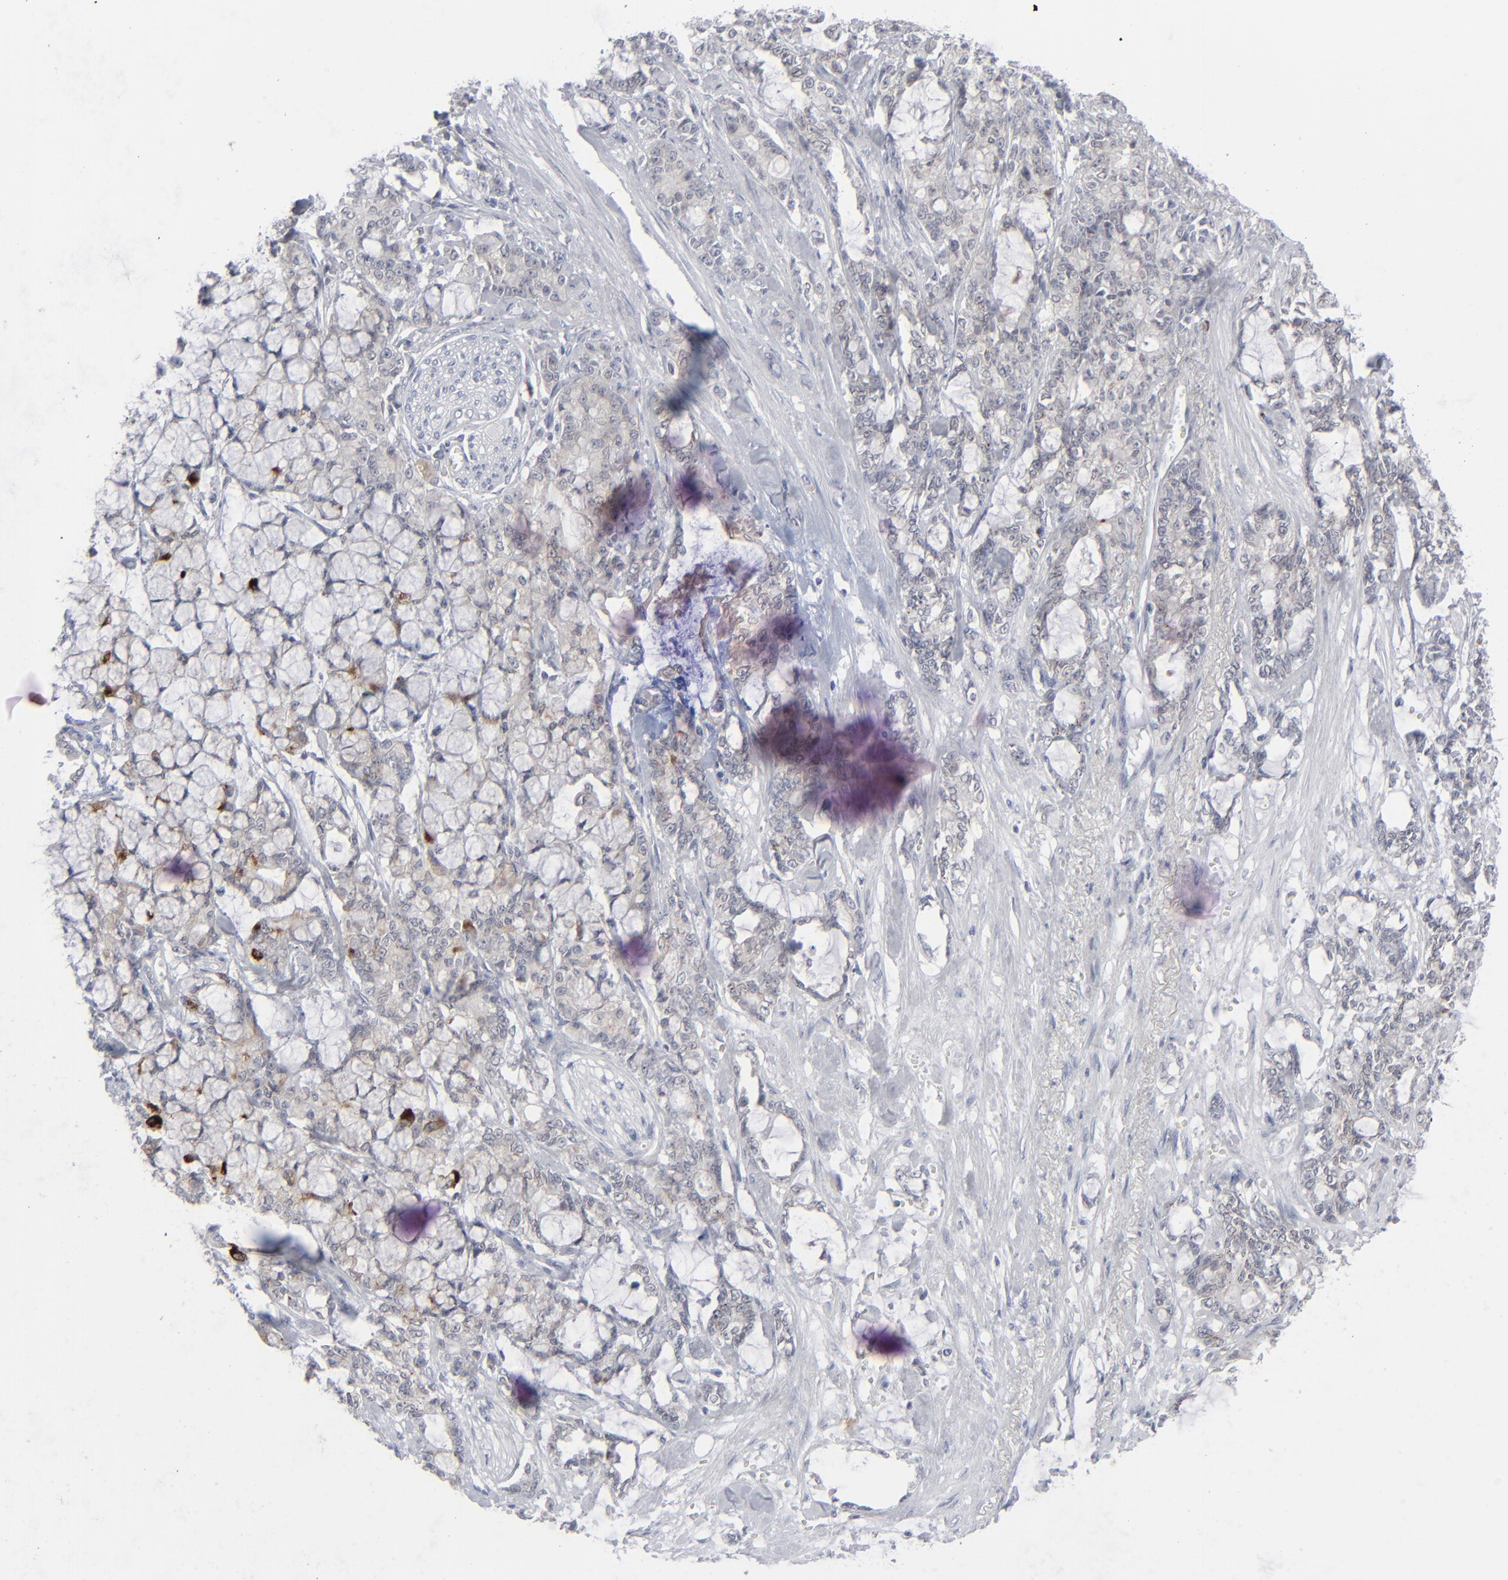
{"staining": {"intensity": "weak", "quantity": "<25%", "location": "cytoplasmic/membranous"}, "tissue": "pancreatic cancer", "cell_type": "Tumor cells", "image_type": "cancer", "snomed": [{"axis": "morphology", "description": "Adenocarcinoma, NOS"}, {"axis": "topography", "description": "Pancreas"}], "caption": "The immunohistochemistry histopathology image has no significant expression in tumor cells of adenocarcinoma (pancreatic) tissue. The staining is performed using DAB brown chromogen with nuclei counter-stained in using hematoxylin.", "gene": "NUP88", "patient": {"sex": "female", "age": 73}}